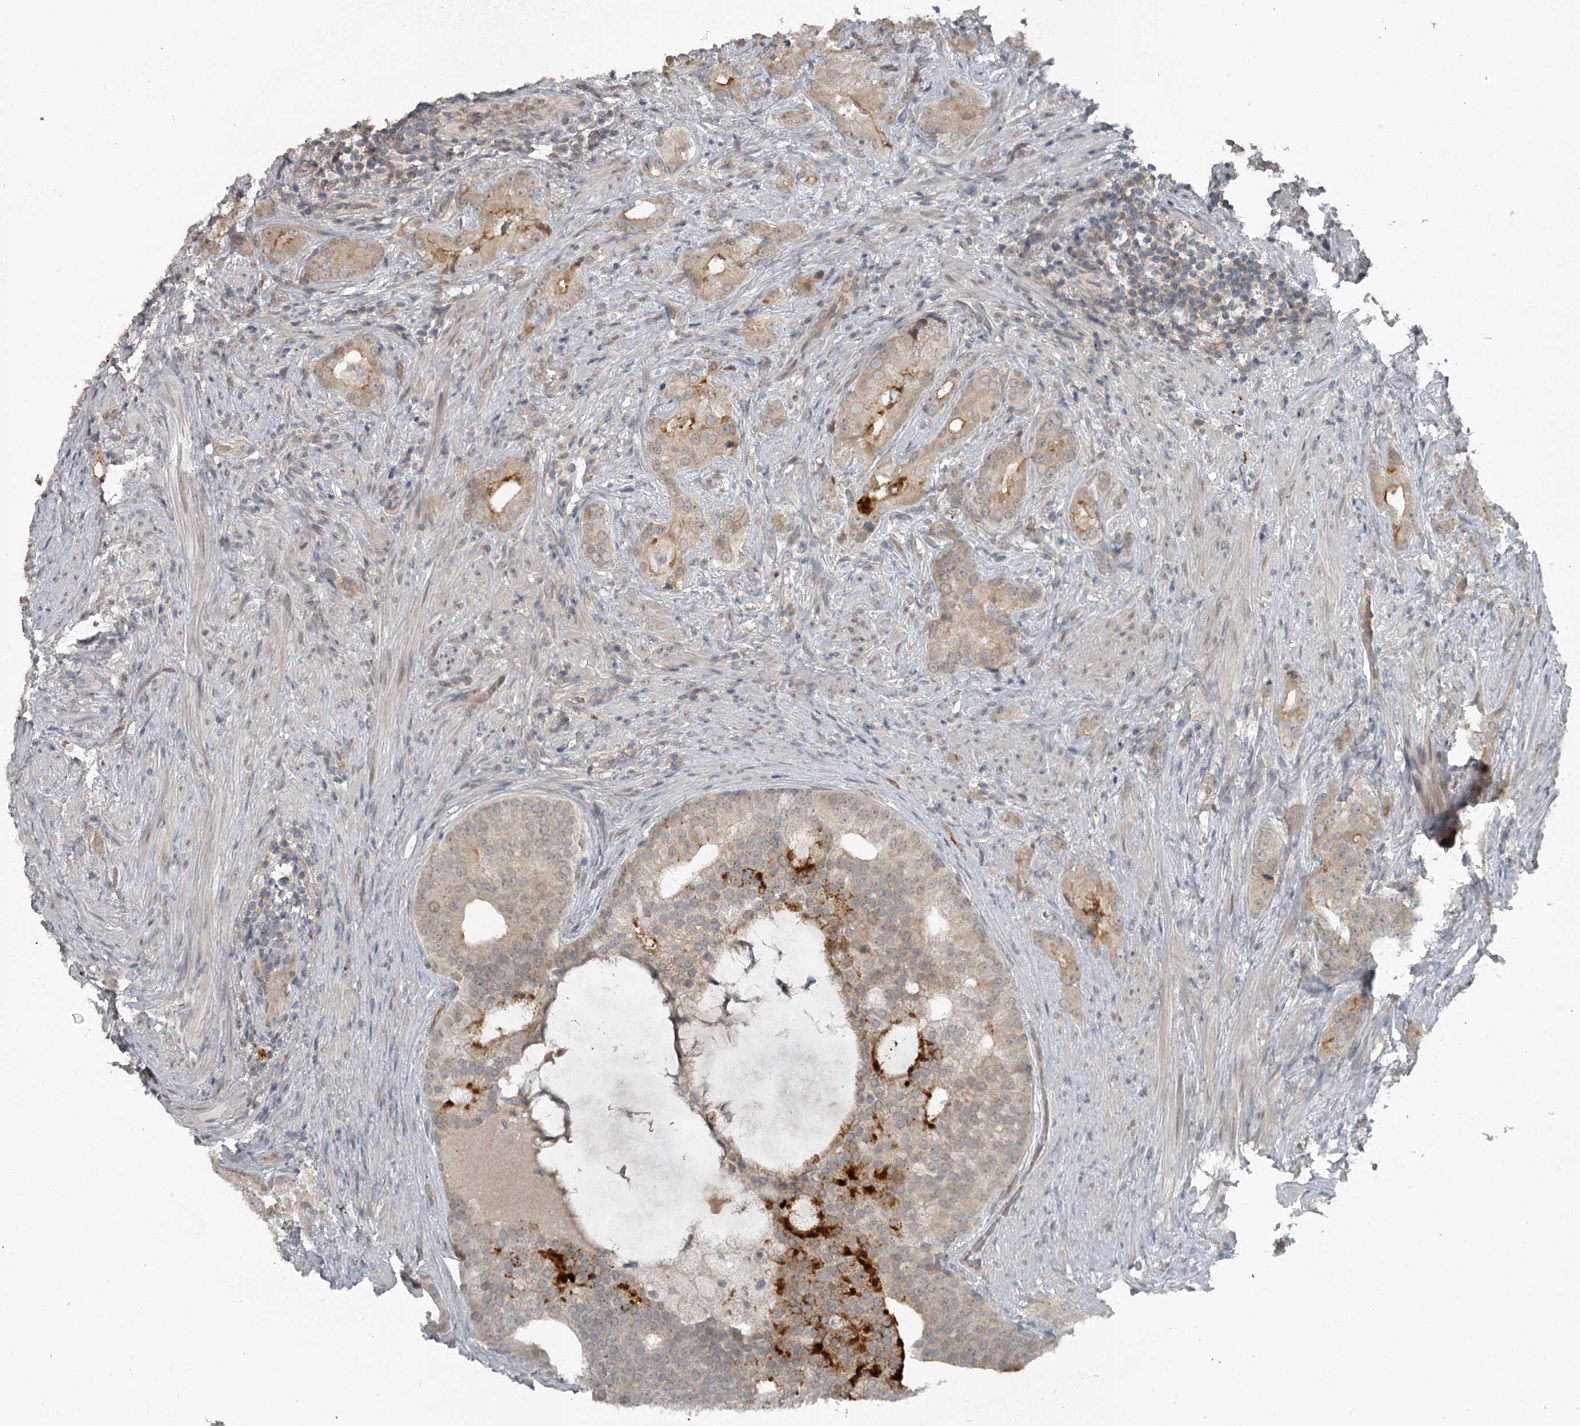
{"staining": {"intensity": "moderate", "quantity": "<25%", "location": "cytoplasmic/membranous"}, "tissue": "prostate cancer", "cell_type": "Tumor cells", "image_type": "cancer", "snomed": [{"axis": "morphology", "description": "Adenocarcinoma, Low grade"}, {"axis": "topography", "description": "Prostate"}], "caption": "This image exhibits prostate cancer stained with immunohistochemistry (IHC) to label a protein in brown. The cytoplasmic/membranous of tumor cells show moderate positivity for the protein. Nuclei are counter-stained blue.", "gene": "SLC39A8", "patient": {"sex": "male", "age": 71}}